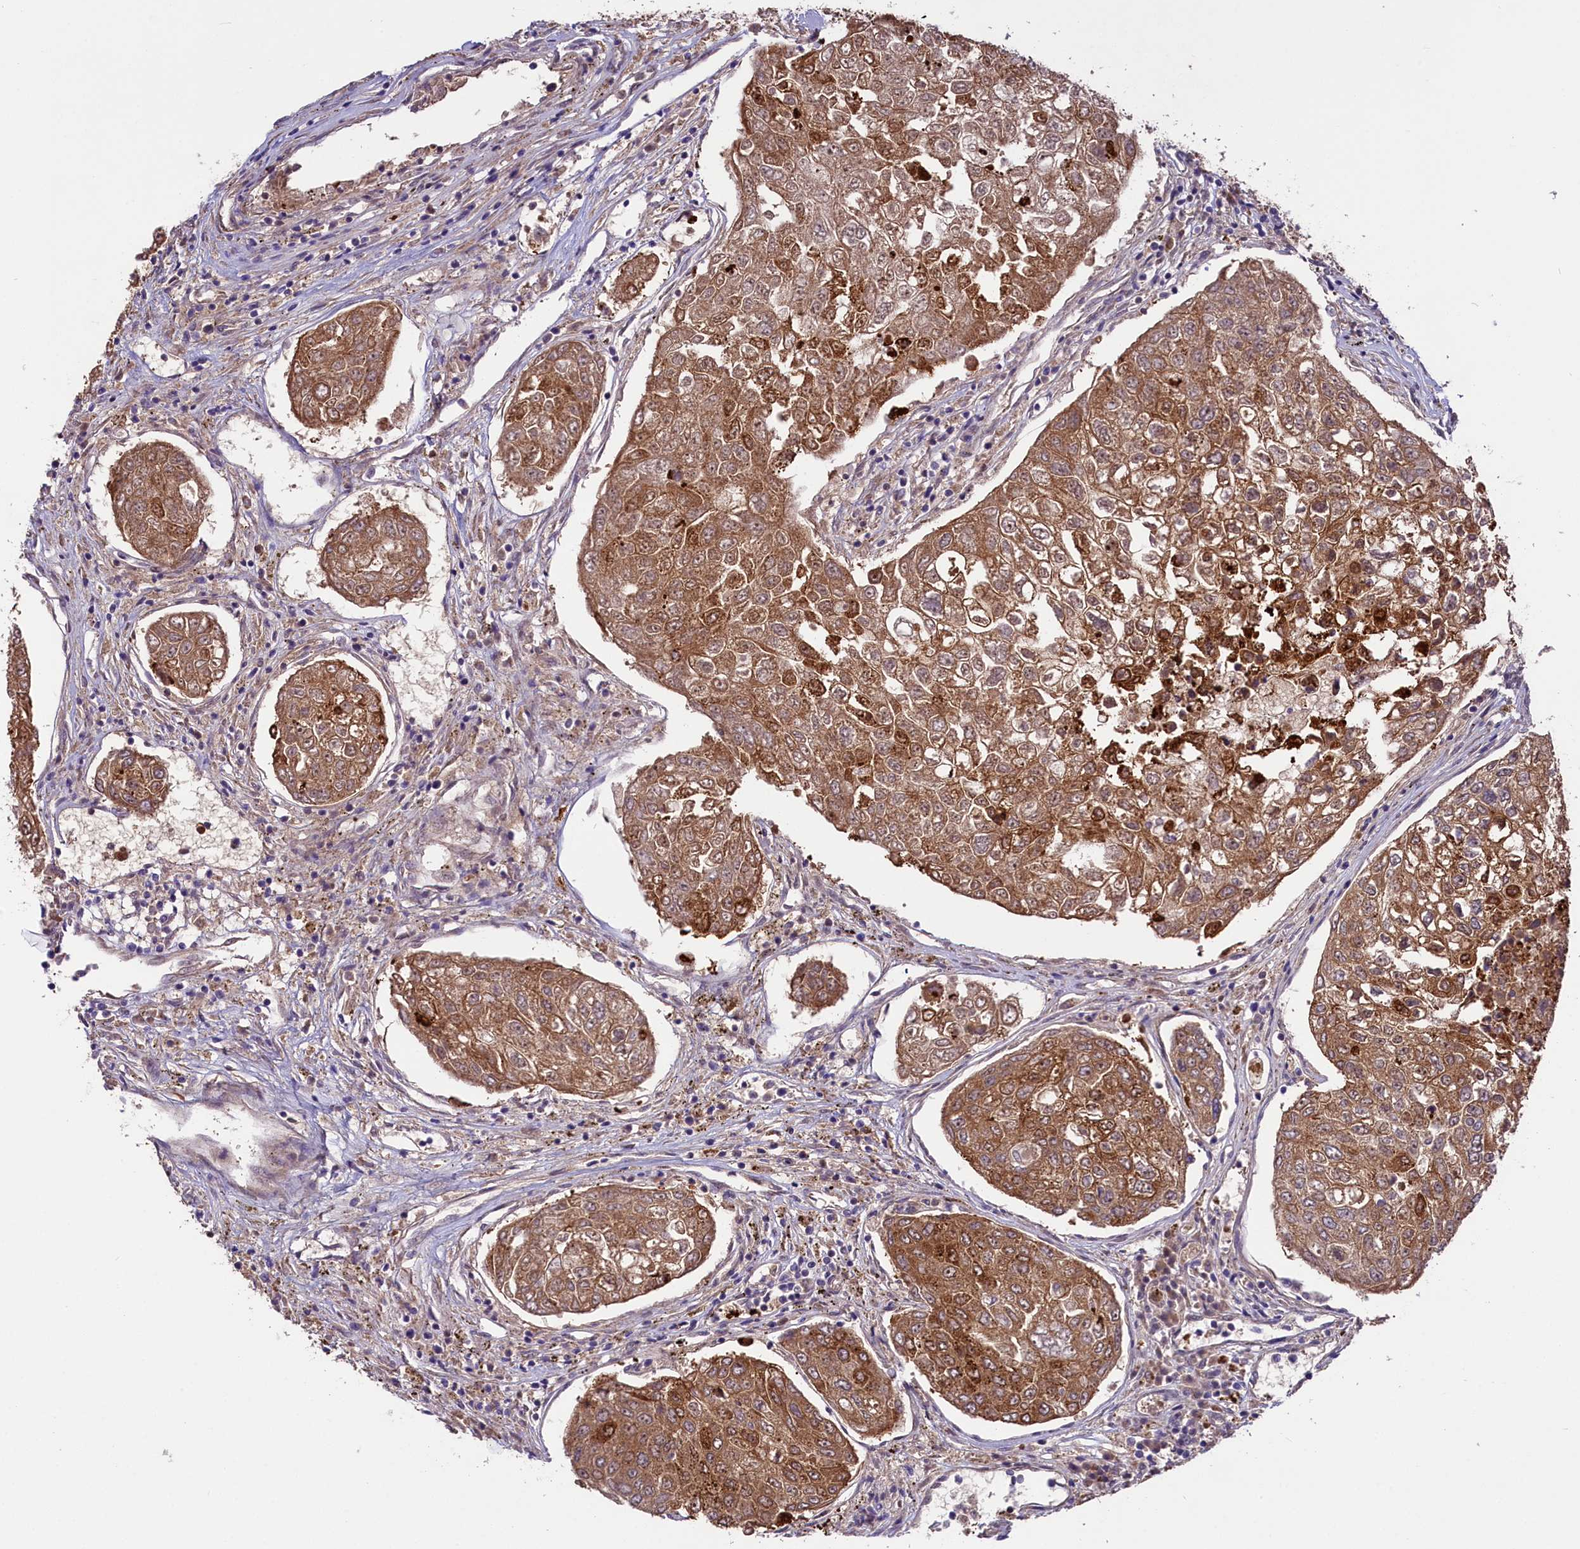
{"staining": {"intensity": "moderate", "quantity": ">75%", "location": "cytoplasmic/membranous"}, "tissue": "urothelial cancer", "cell_type": "Tumor cells", "image_type": "cancer", "snomed": [{"axis": "morphology", "description": "Urothelial carcinoma, High grade"}, {"axis": "topography", "description": "Lymph node"}, {"axis": "topography", "description": "Urinary bladder"}], "caption": "An image of high-grade urothelial carcinoma stained for a protein exhibits moderate cytoplasmic/membranous brown staining in tumor cells.", "gene": "COG8", "patient": {"sex": "male", "age": 51}}